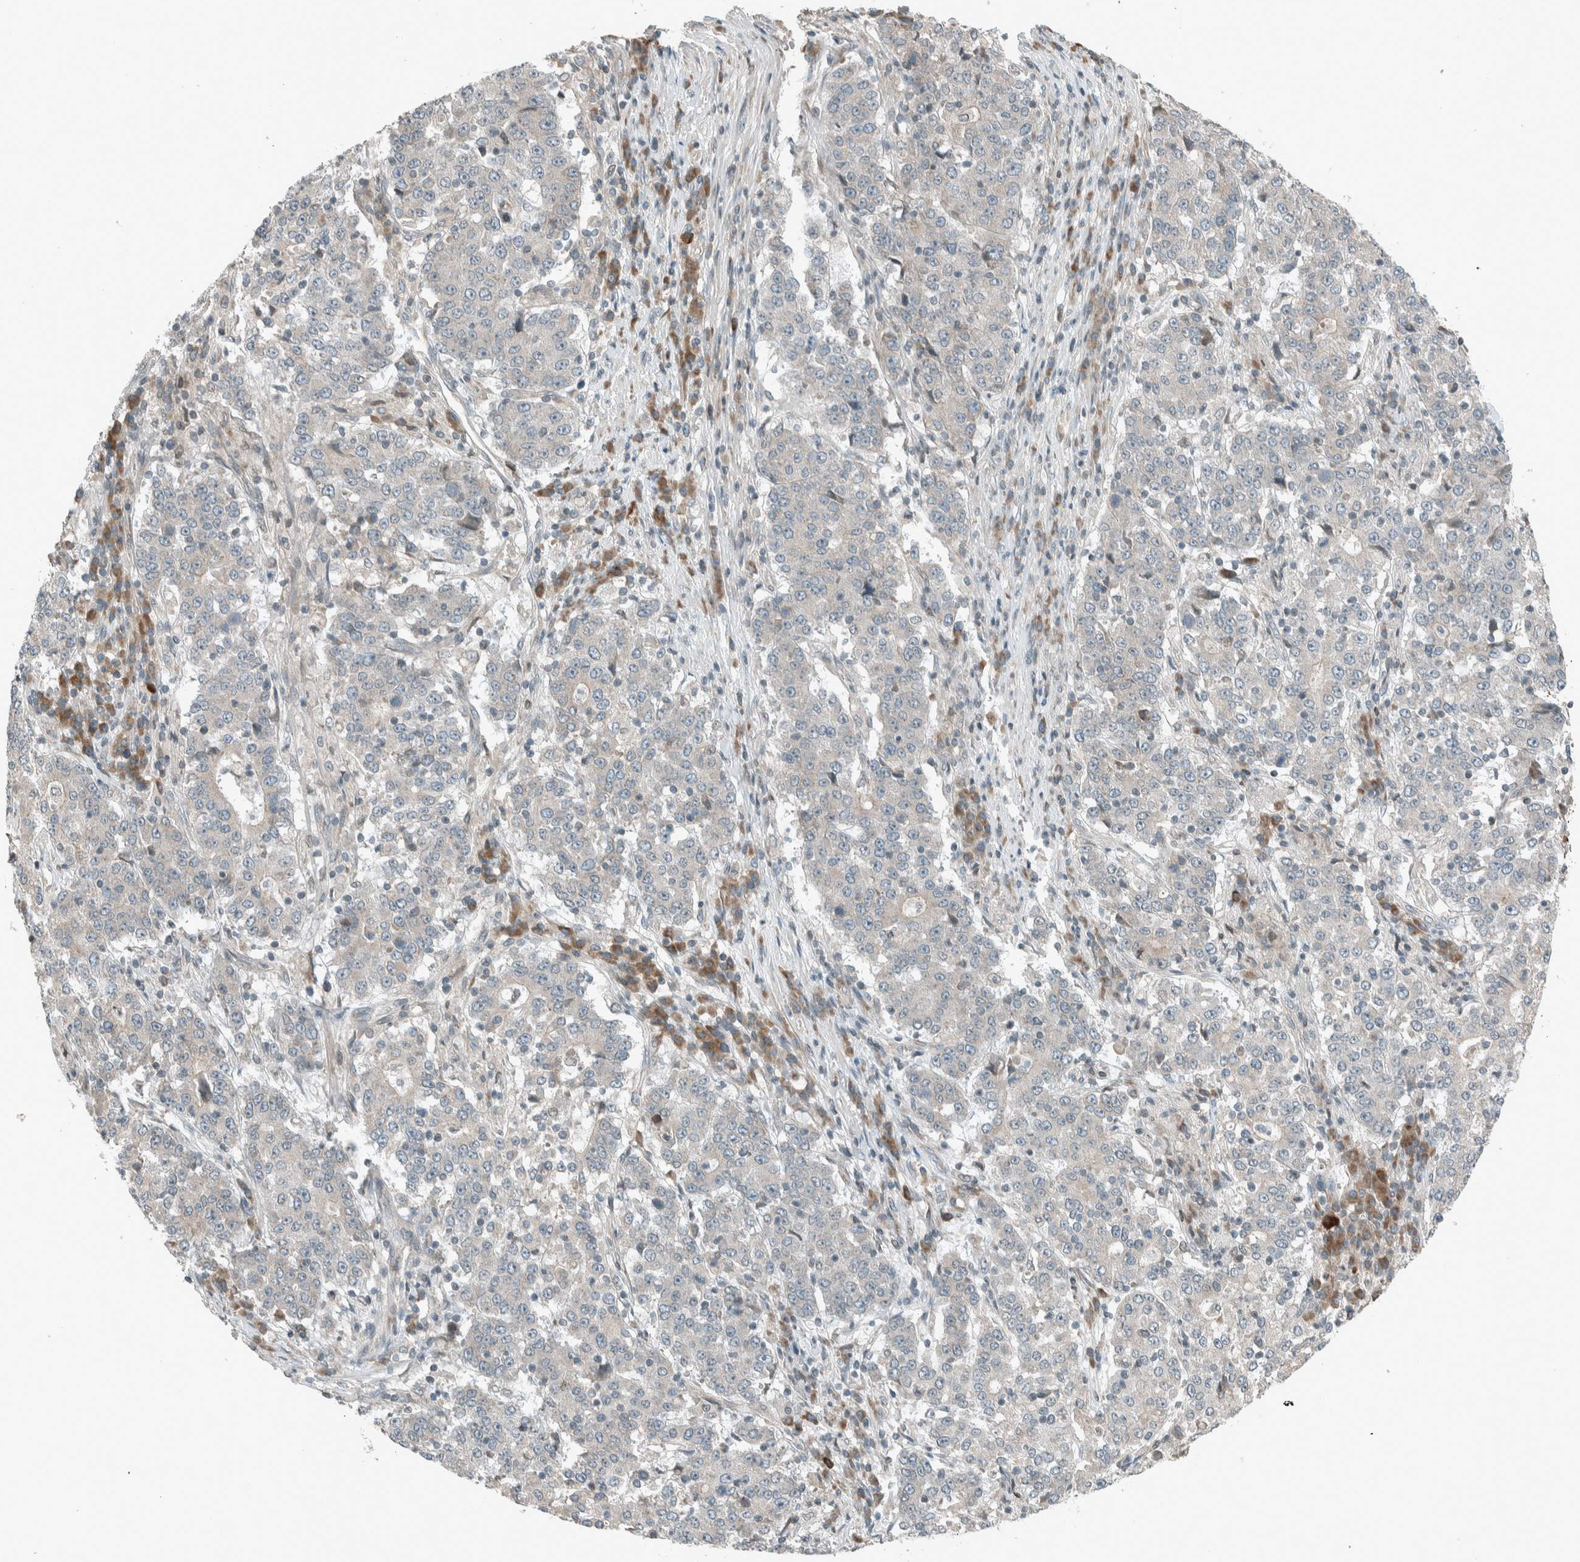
{"staining": {"intensity": "negative", "quantity": "none", "location": "none"}, "tissue": "stomach cancer", "cell_type": "Tumor cells", "image_type": "cancer", "snomed": [{"axis": "morphology", "description": "Adenocarcinoma, NOS"}, {"axis": "topography", "description": "Stomach"}], "caption": "Immunohistochemistry (IHC) photomicrograph of neoplastic tissue: human stomach adenocarcinoma stained with DAB displays no significant protein positivity in tumor cells.", "gene": "SEL1L", "patient": {"sex": "male", "age": 59}}